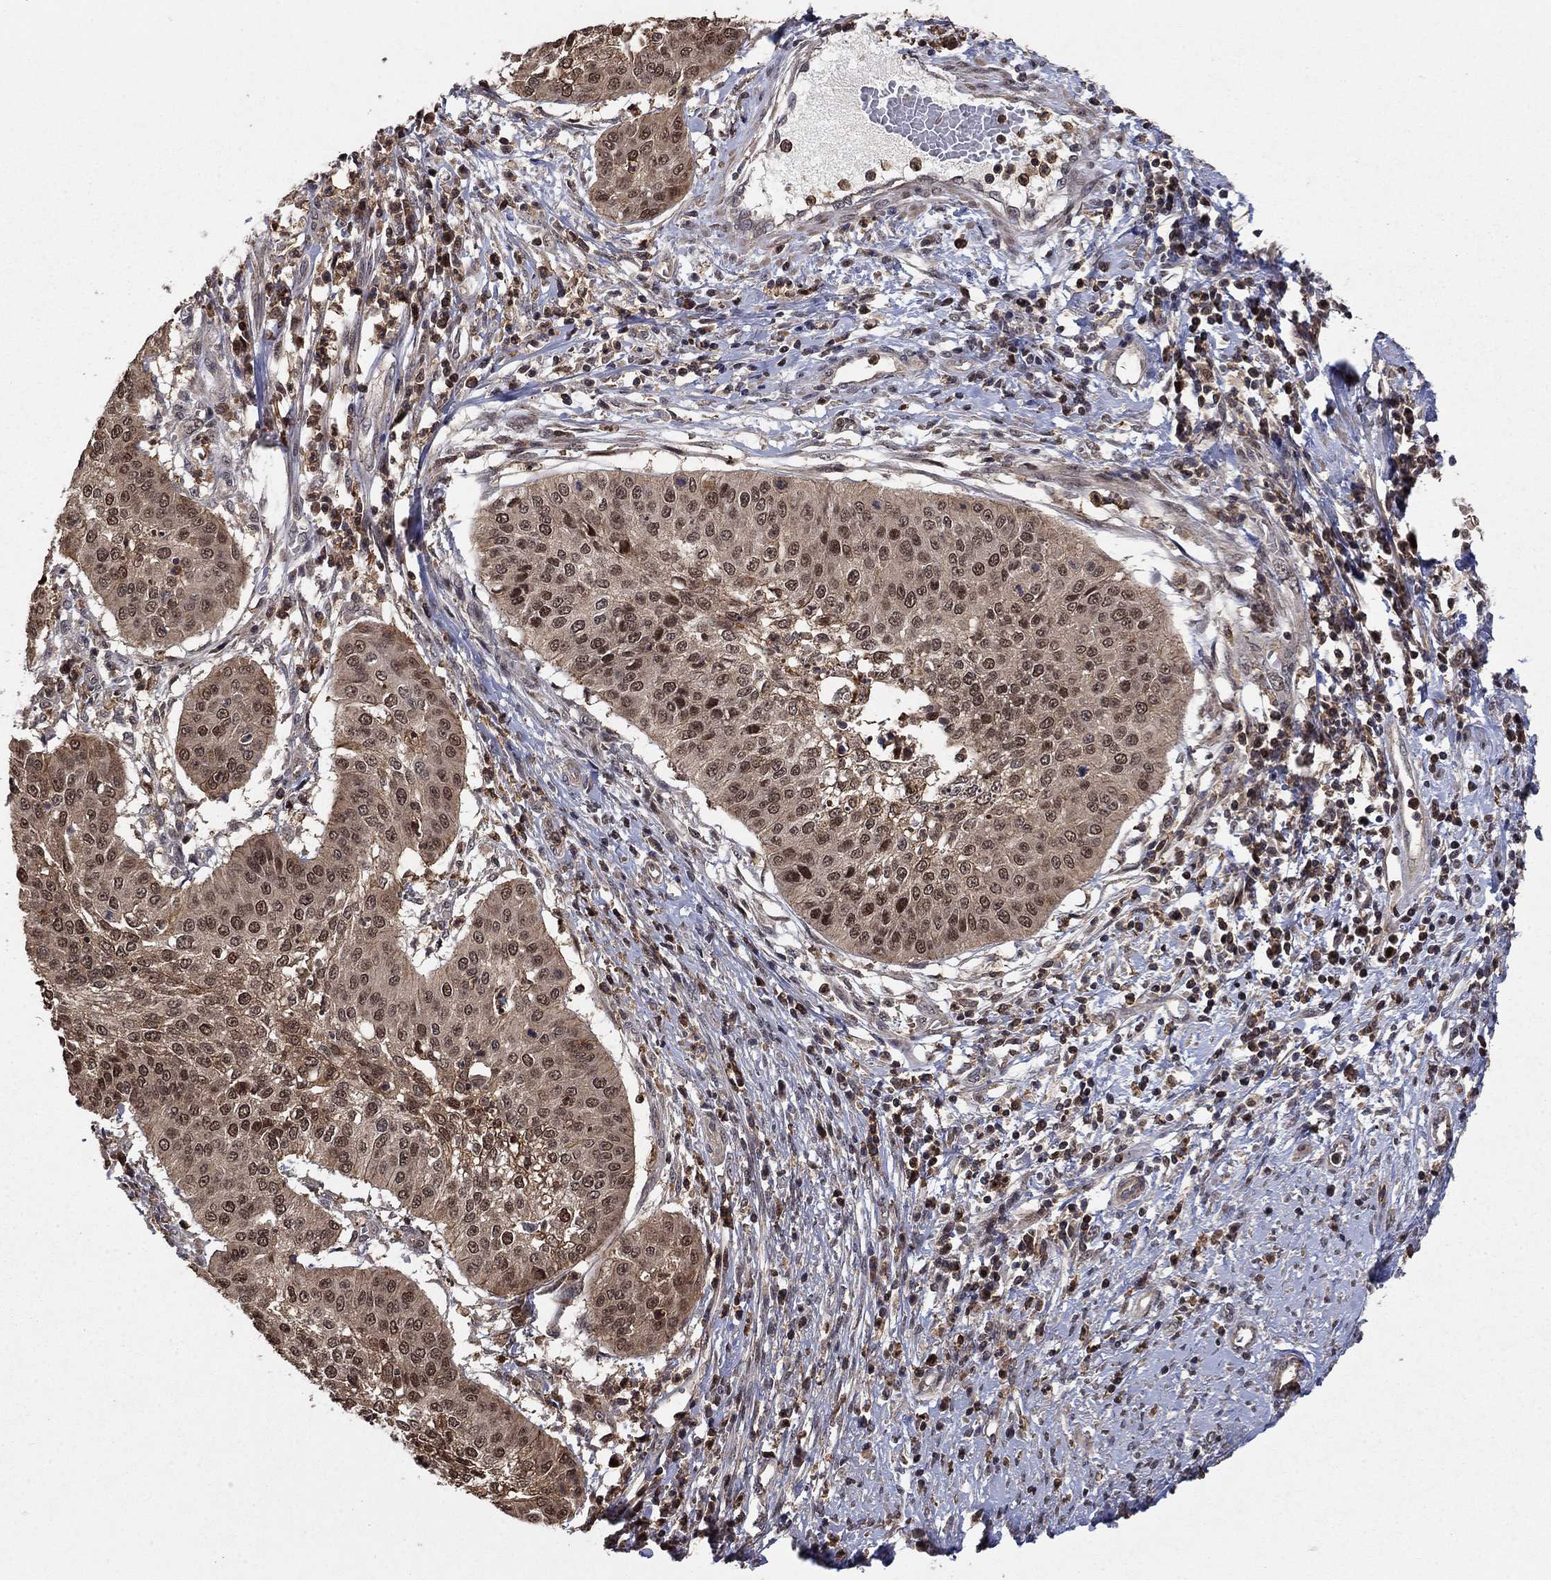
{"staining": {"intensity": "moderate", "quantity": ">75%", "location": "cytoplasmic/membranous,nuclear"}, "tissue": "cervical cancer", "cell_type": "Tumor cells", "image_type": "cancer", "snomed": [{"axis": "morphology", "description": "Normal tissue, NOS"}, {"axis": "morphology", "description": "Squamous cell carcinoma, NOS"}, {"axis": "topography", "description": "Cervix"}], "caption": "IHC of human cervical squamous cell carcinoma exhibits medium levels of moderate cytoplasmic/membranous and nuclear staining in about >75% of tumor cells. (IHC, brightfield microscopy, high magnification).", "gene": "CCDC66", "patient": {"sex": "female", "age": 39}}